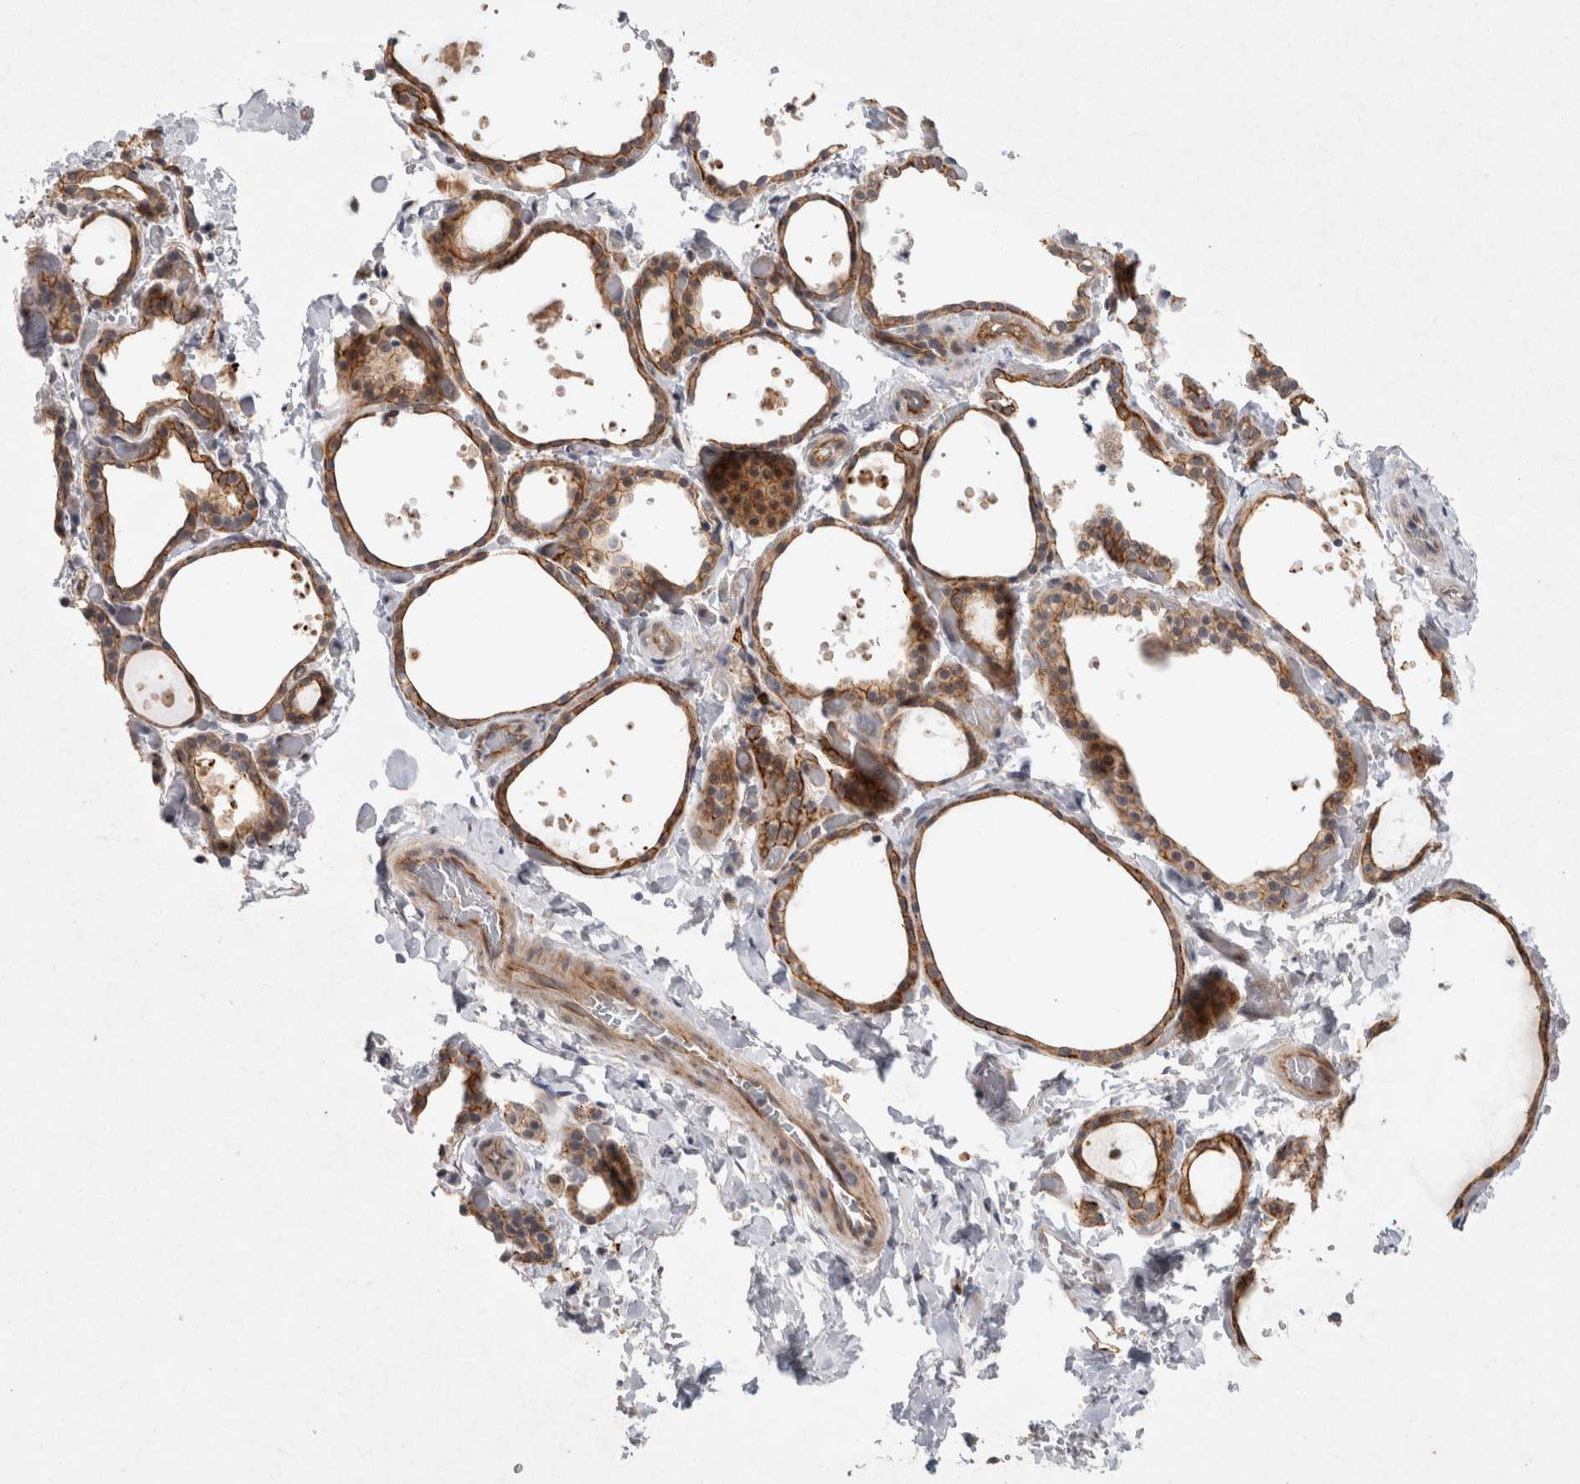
{"staining": {"intensity": "moderate", "quantity": ">75%", "location": "cytoplasmic/membranous"}, "tissue": "thyroid gland", "cell_type": "Glandular cells", "image_type": "normal", "snomed": [{"axis": "morphology", "description": "Normal tissue, NOS"}, {"axis": "topography", "description": "Thyroid gland"}], "caption": "This micrograph demonstrates immunohistochemistry (IHC) staining of benign human thyroid gland, with medium moderate cytoplasmic/membranous positivity in approximately >75% of glandular cells.", "gene": "CRISPLD1", "patient": {"sex": "female", "age": 44}}